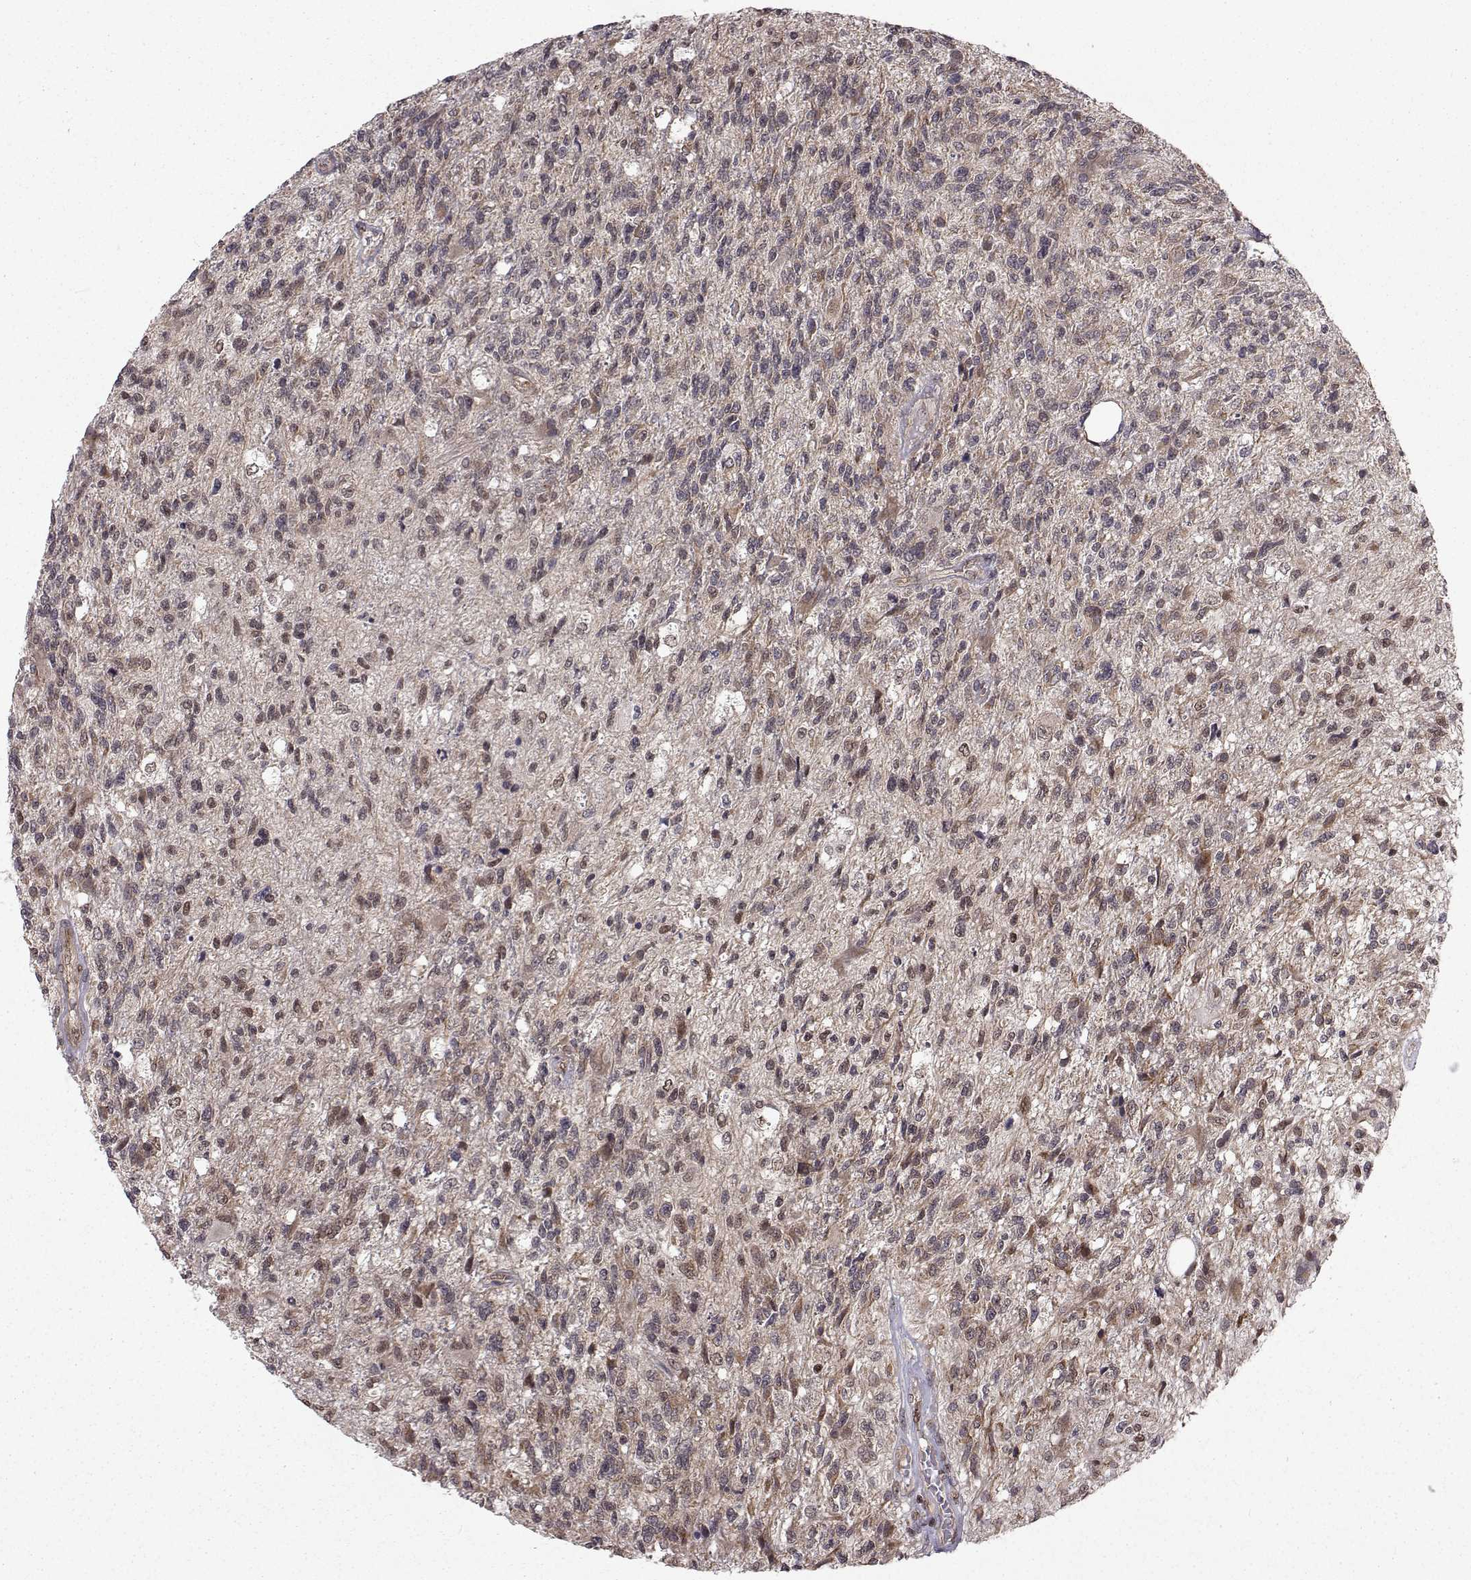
{"staining": {"intensity": "moderate", "quantity": "<25%", "location": "cytoplasmic/membranous"}, "tissue": "glioma", "cell_type": "Tumor cells", "image_type": "cancer", "snomed": [{"axis": "morphology", "description": "Glioma, malignant, High grade"}, {"axis": "topography", "description": "Brain"}], "caption": "Immunohistochemistry micrograph of human malignant high-grade glioma stained for a protein (brown), which reveals low levels of moderate cytoplasmic/membranous expression in approximately <25% of tumor cells.", "gene": "PKN2", "patient": {"sex": "male", "age": 56}}